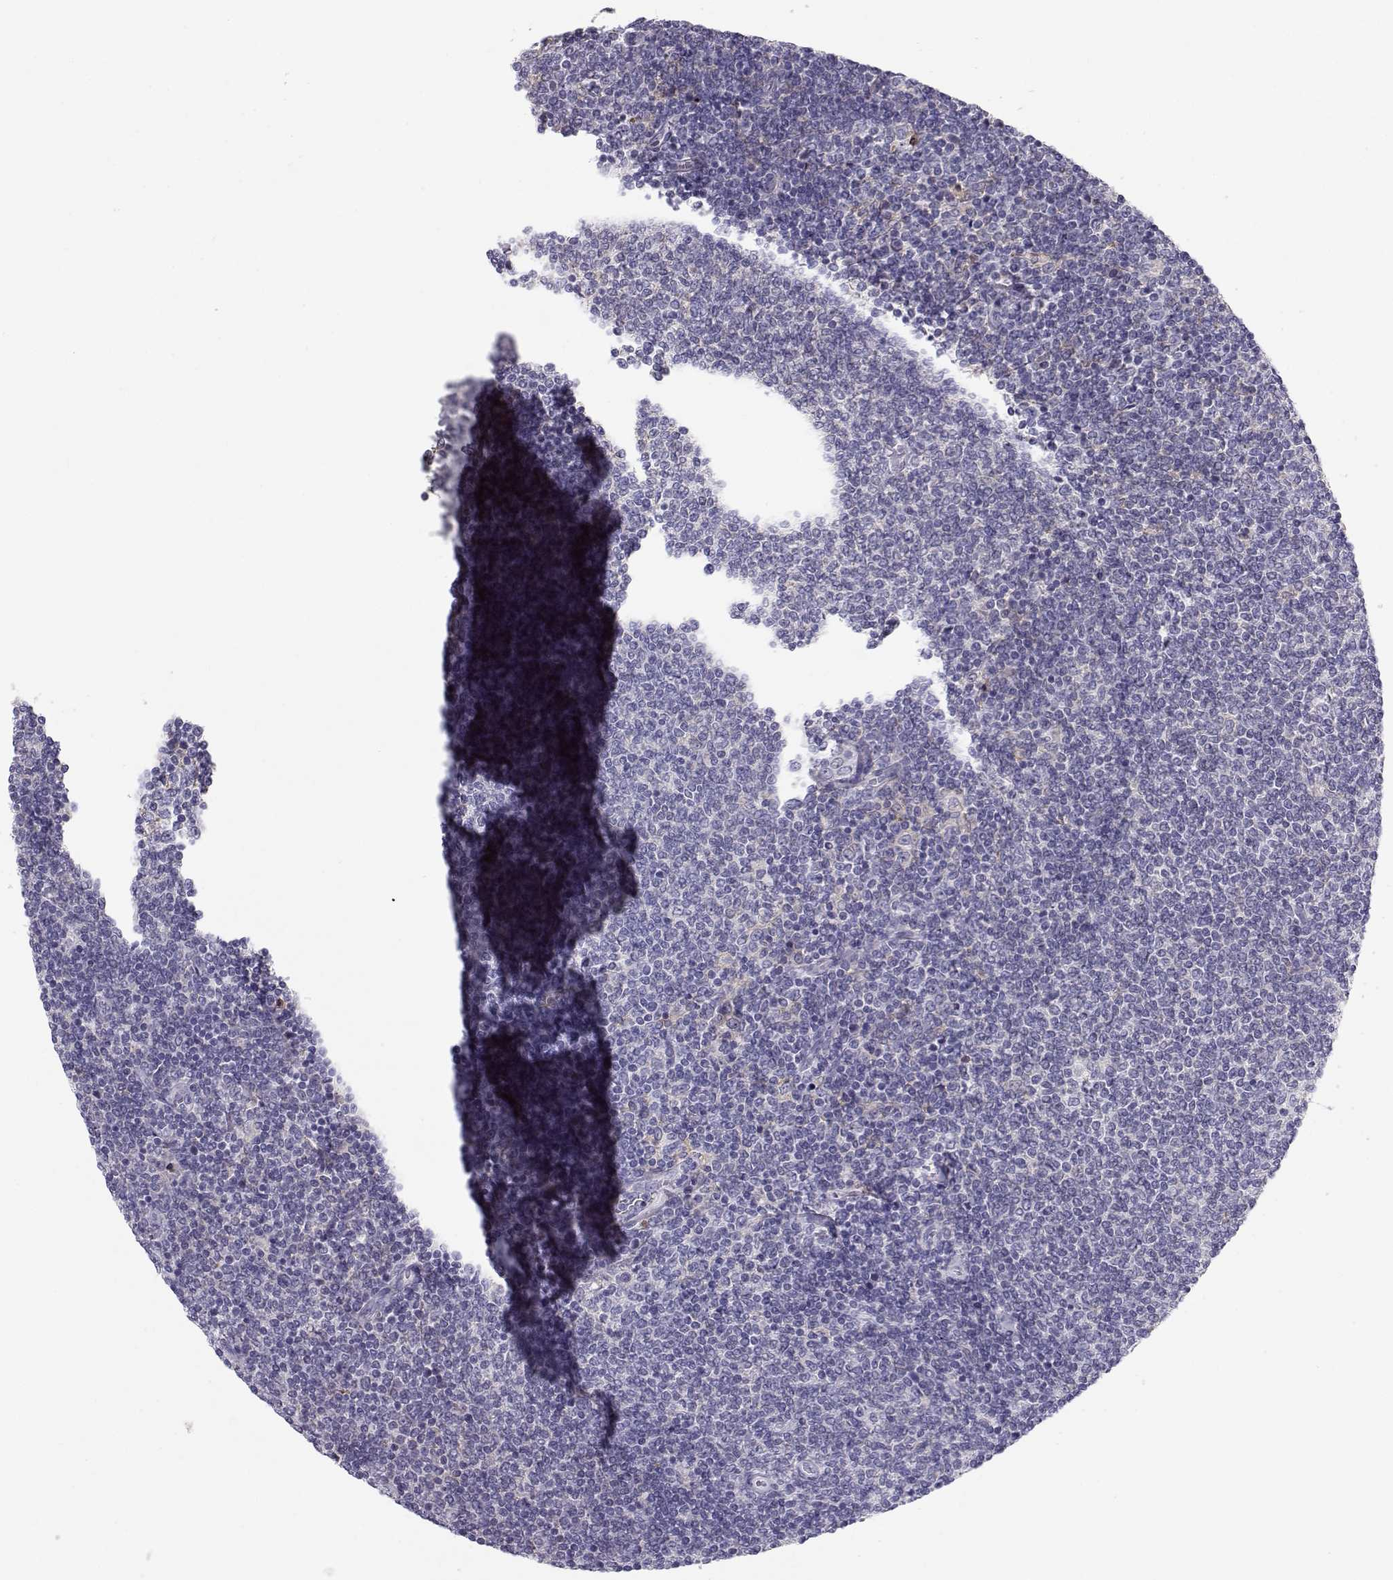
{"staining": {"intensity": "negative", "quantity": "none", "location": "none"}, "tissue": "lymphoma", "cell_type": "Tumor cells", "image_type": "cancer", "snomed": [{"axis": "morphology", "description": "Malignant lymphoma, non-Hodgkin's type, Low grade"}, {"axis": "topography", "description": "Lymph node"}], "caption": "Immunohistochemistry image of neoplastic tissue: human lymphoma stained with DAB shows no significant protein expression in tumor cells. The staining is performed using DAB (3,3'-diaminobenzidine) brown chromogen with nuclei counter-stained in using hematoxylin.", "gene": "CREB3L3", "patient": {"sex": "male", "age": 52}}